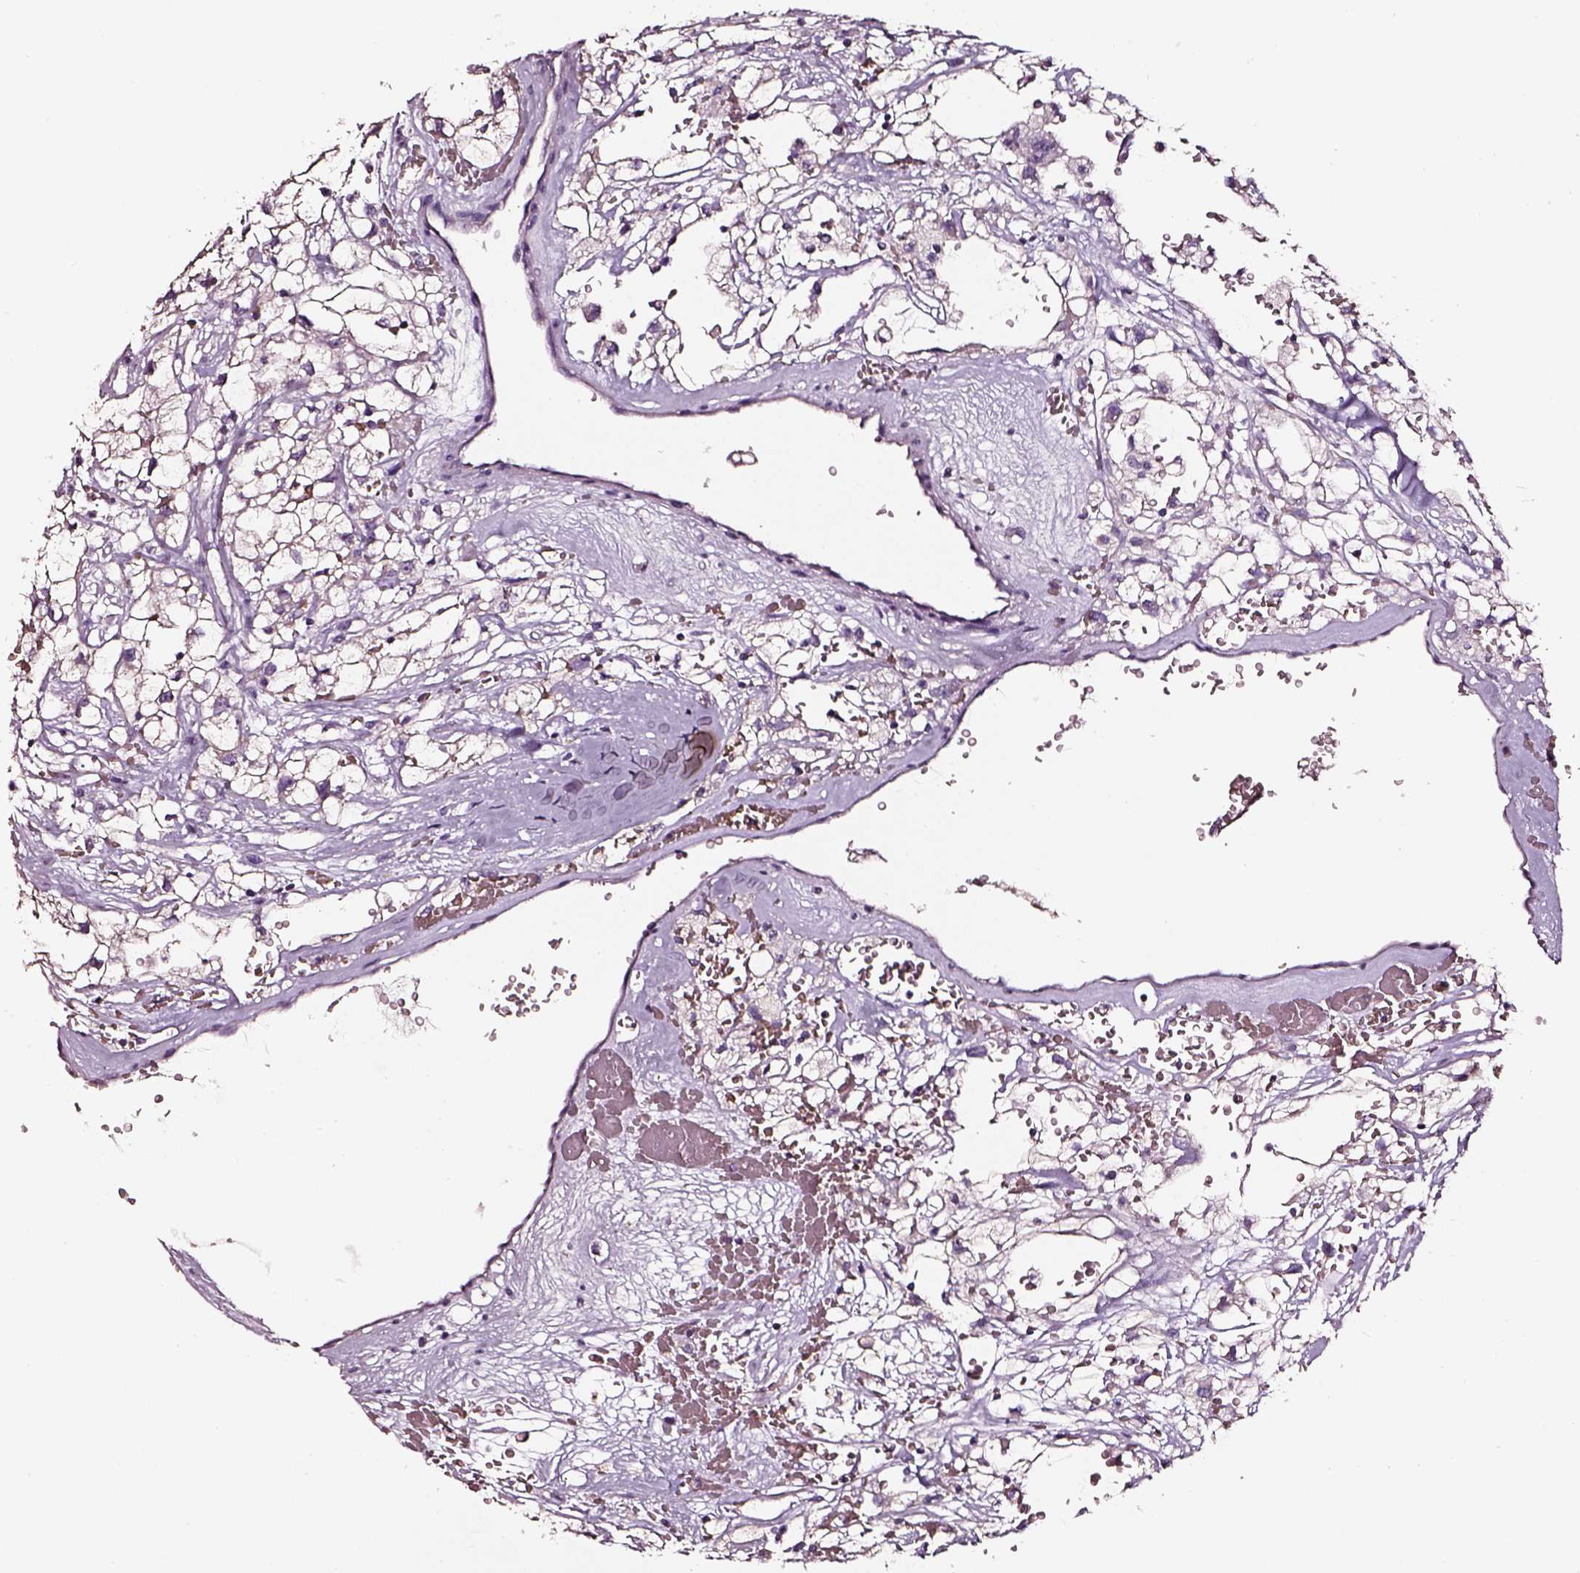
{"staining": {"intensity": "negative", "quantity": "none", "location": "none"}, "tissue": "renal cancer", "cell_type": "Tumor cells", "image_type": "cancer", "snomed": [{"axis": "morphology", "description": "Adenocarcinoma, NOS"}, {"axis": "topography", "description": "Kidney"}], "caption": "IHC micrograph of neoplastic tissue: renal adenocarcinoma stained with DAB (3,3'-diaminobenzidine) displays no significant protein staining in tumor cells.", "gene": "AADAT", "patient": {"sex": "male", "age": 59}}